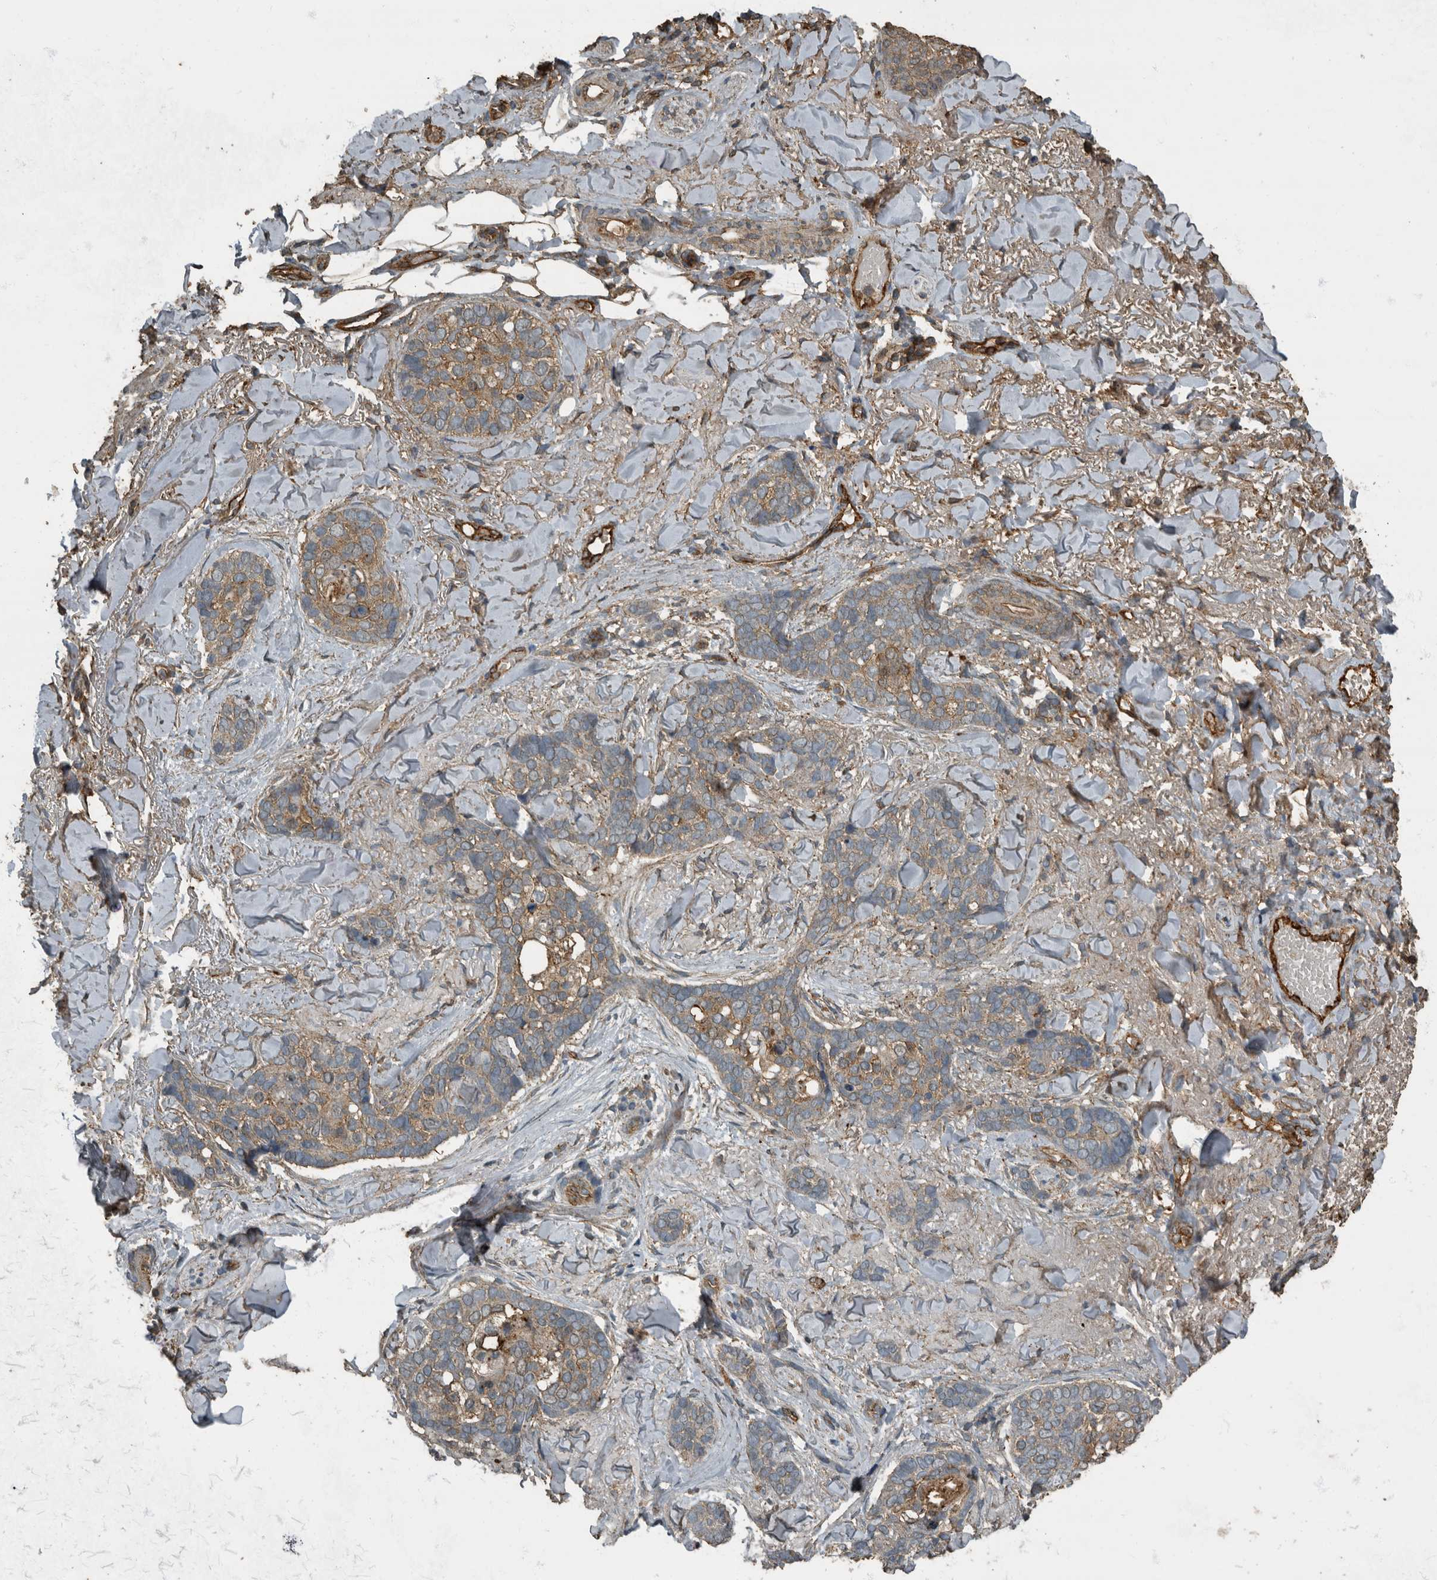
{"staining": {"intensity": "weak", "quantity": ">75%", "location": "cytoplasmic/membranous"}, "tissue": "skin cancer", "cell_type": "Tumor cells", "image_type": "cancer", "snomed": [{"axis": "morphology", "description": "Basal cell carcinoma"}, {"axis": "topography", "description": "Skin"}], "caption": "IHC micrograph of neoplastic tissue: skin cancer (basal cell carcinoma) stained using immunohistochemistry (IHC) demonstrates low levels of weak protein expression localized specifically in the cytoplasmic/membranous of tumor cells, appearing as a cytoplasmic/membranous brown color.", "gene": "IL15RA", "patient": {"sex": "female", "age": 82}}